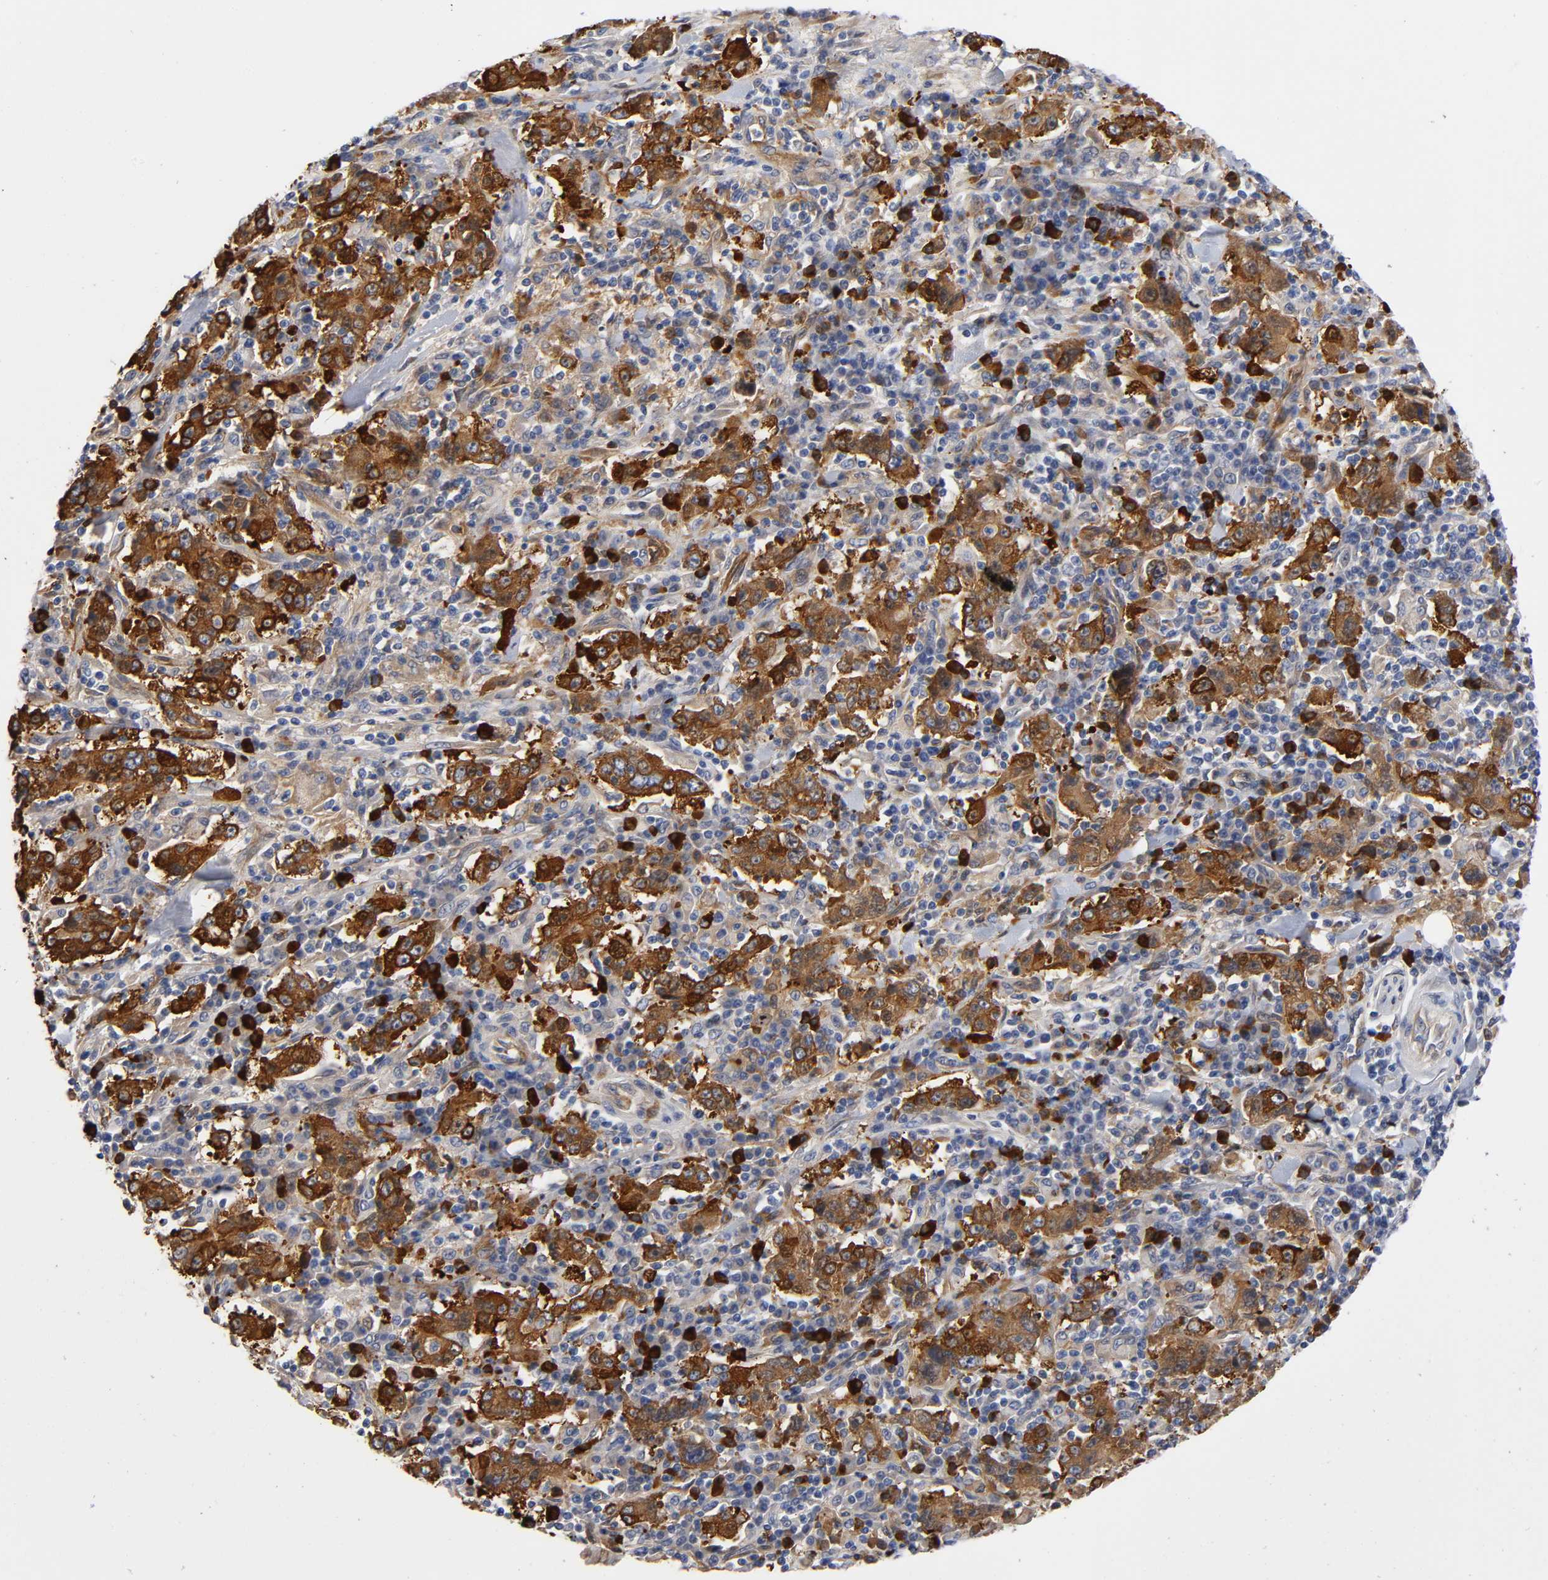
{"staining": {"intensity": "strong", "quantity": ">75%", "location": "cytoplasmic/membranous"}, "tissue": "stomach cancer", "cell_type": "Tumor cells", "image_type": "cancer", "snomed": [{"axis": "morphology", "description": "Normal tissue, NOS"}, {"axis": "morphology", "description": "Adenocarcinoma, NOS"}, {"axis": "topography", "description": "Stomach, upper"}, {"axis": "topography", "description": "Stomach"}], "caption": "Immunohistochemistry (IHC) of human stomach cancer (adenocarcinoma) reveals high levels of strong cytoplasmic/membranous positivity in about >75% of tumor cells. Nuclei are stained in blue.", "gene": "NOVA1", "patient": {"sex": "male", "age": 59}}